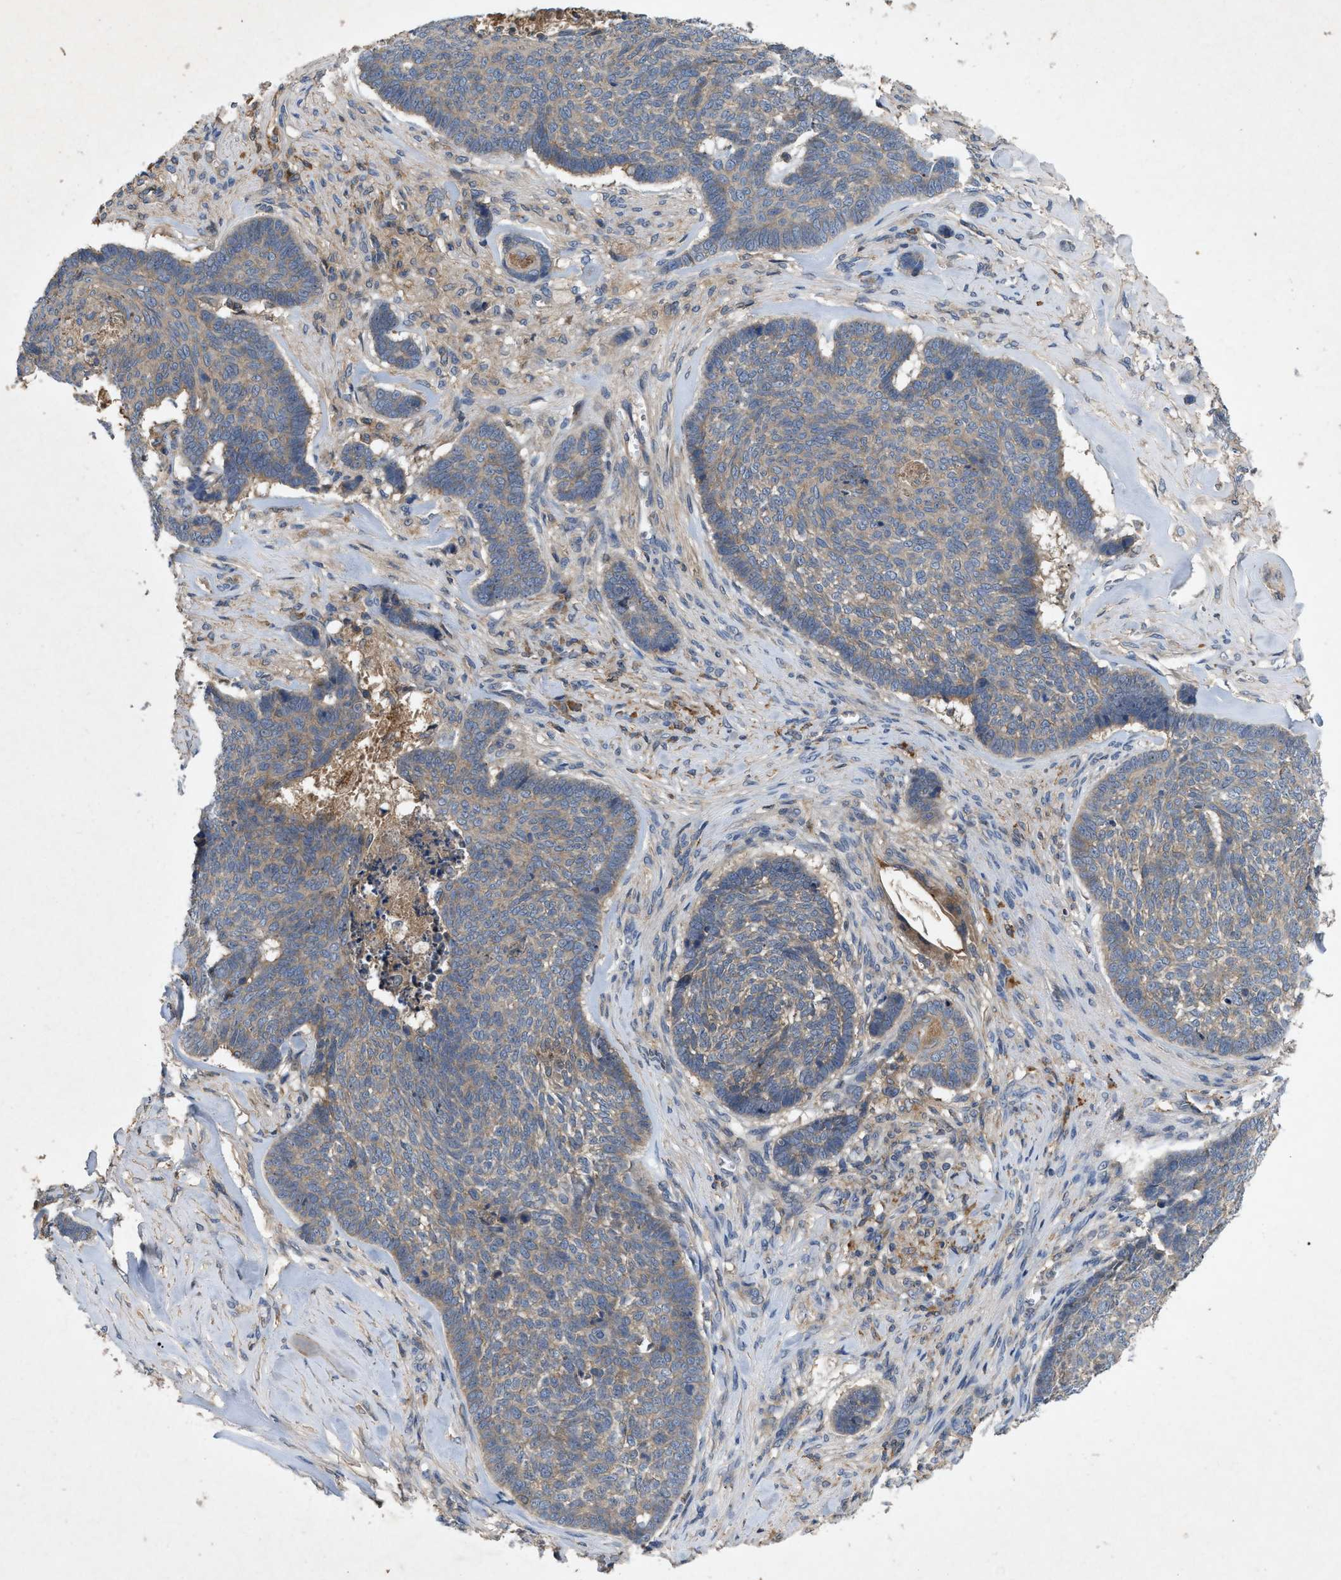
{"staining": {"intensity": "weak", "quantity": ">75%", "location": "cytoplasmic/membranous"}, "tissue": "skin cancer", "cell_type": "Tumor cells", "image_type": "cancer", "snomed": [{"axis": "morphology", "description": "Basal cell carcinoma"}, {"axis": "topography", "description": "Skin"}], "caption": "An IHC image of neoplastic tissue is shown. Protein staining in brown labels weak cytoplasmic/membranous positivity in skin cancer within tumor cells.", "gene": "LPAR2", "patient": {"sex": "male", "age": 84}}